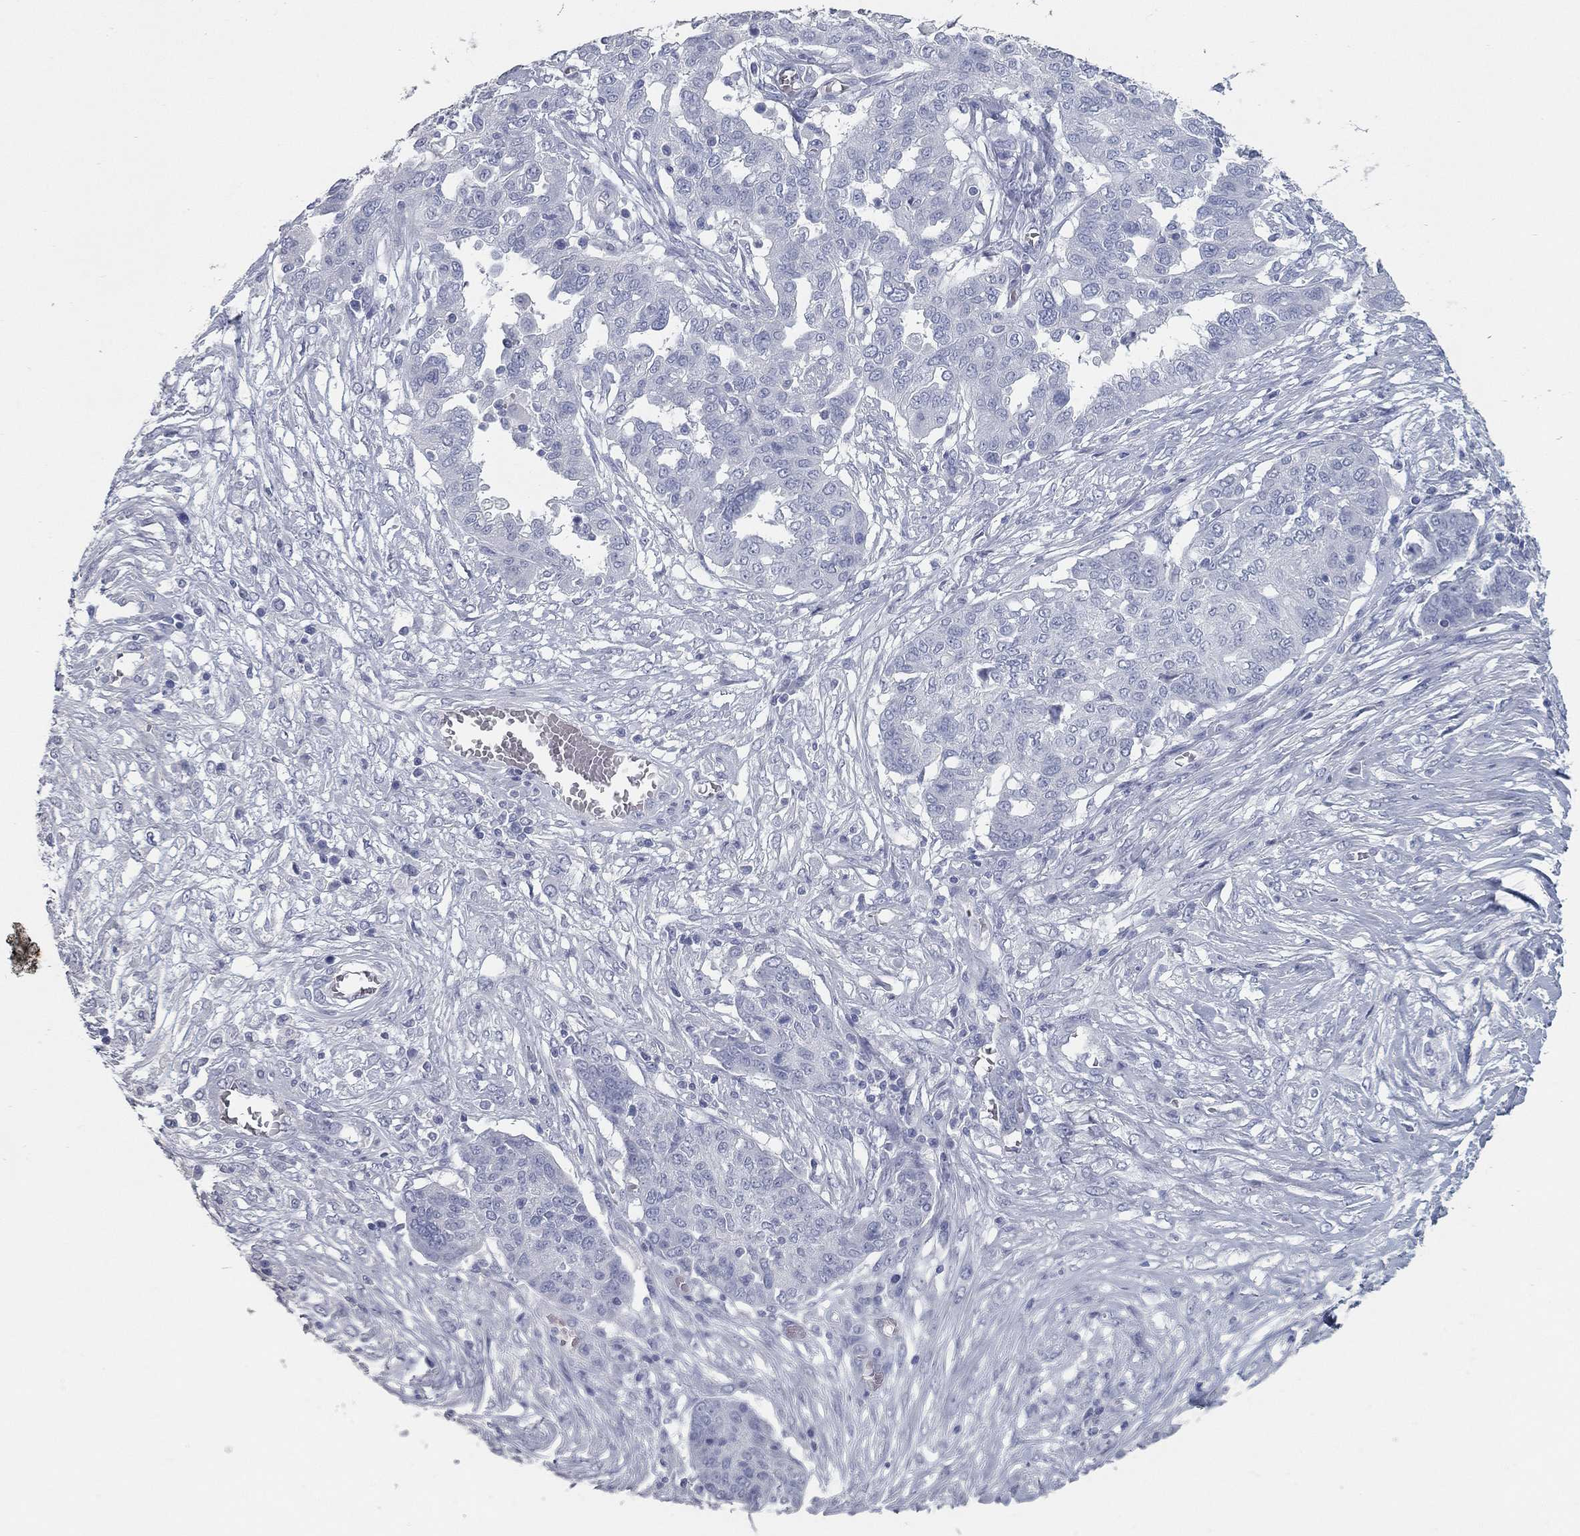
{"staining": {"intensity": "negative", "quantity": "none", "location": "none"}, "tissue": "ovarian cancer", "cell_type": "Tumor cells", "image_type": "cancer", "snomed": [{"axis": "morphology", "description": "Cystadenocarcinoma, serous, NOS"}, {"axis": "topography", "description": "Ovary"}], "caption": "DAB (3,3'-diaminobenzidine) immunohistochemical staining of human ovarian cancer demonstrates no significant staining in tumor cells.", "gene": "TAC1", "patient": {"sex": "female", "age": 67}}